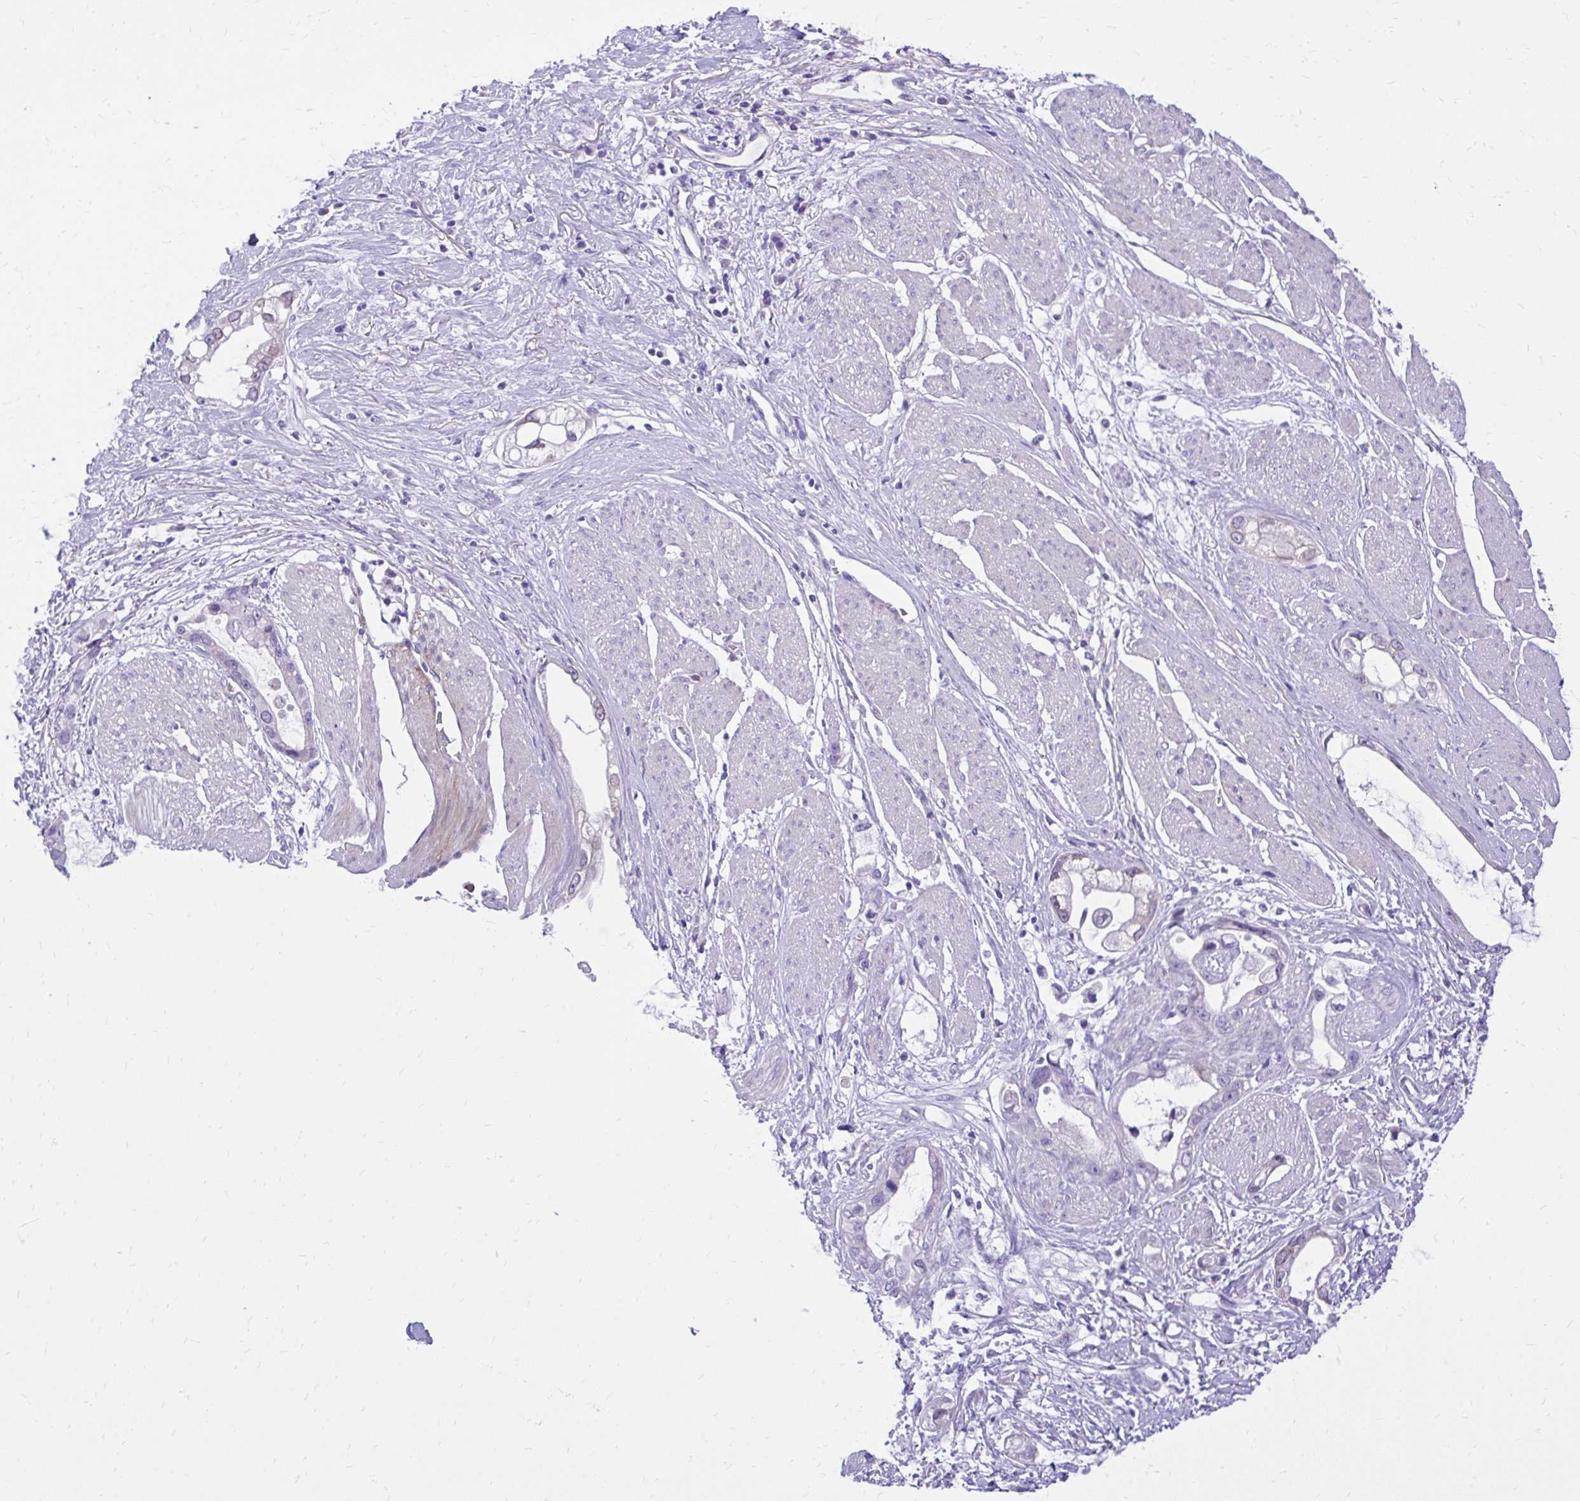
{"staining": {"intensity": "negative", "quantity": "none", "location": "none"}, "tissue": "stomach cancer", "cell_type": "Tumor cells", "image_type": "cancer", "snomed": [{"axis": "morphology", "description": "Adenocarcinoma, NOS"}, {"axis": "topography", "description": "Stomach"}], "caption": "Immunohistochemistry histopathology image of neoplastic tissue: stomach adenocarcinoma stained with DAB displays no significant protein expression in tumor cells.", "gene": "ADAMTSL1", "patient": {"sex": "male", "age": 55}}